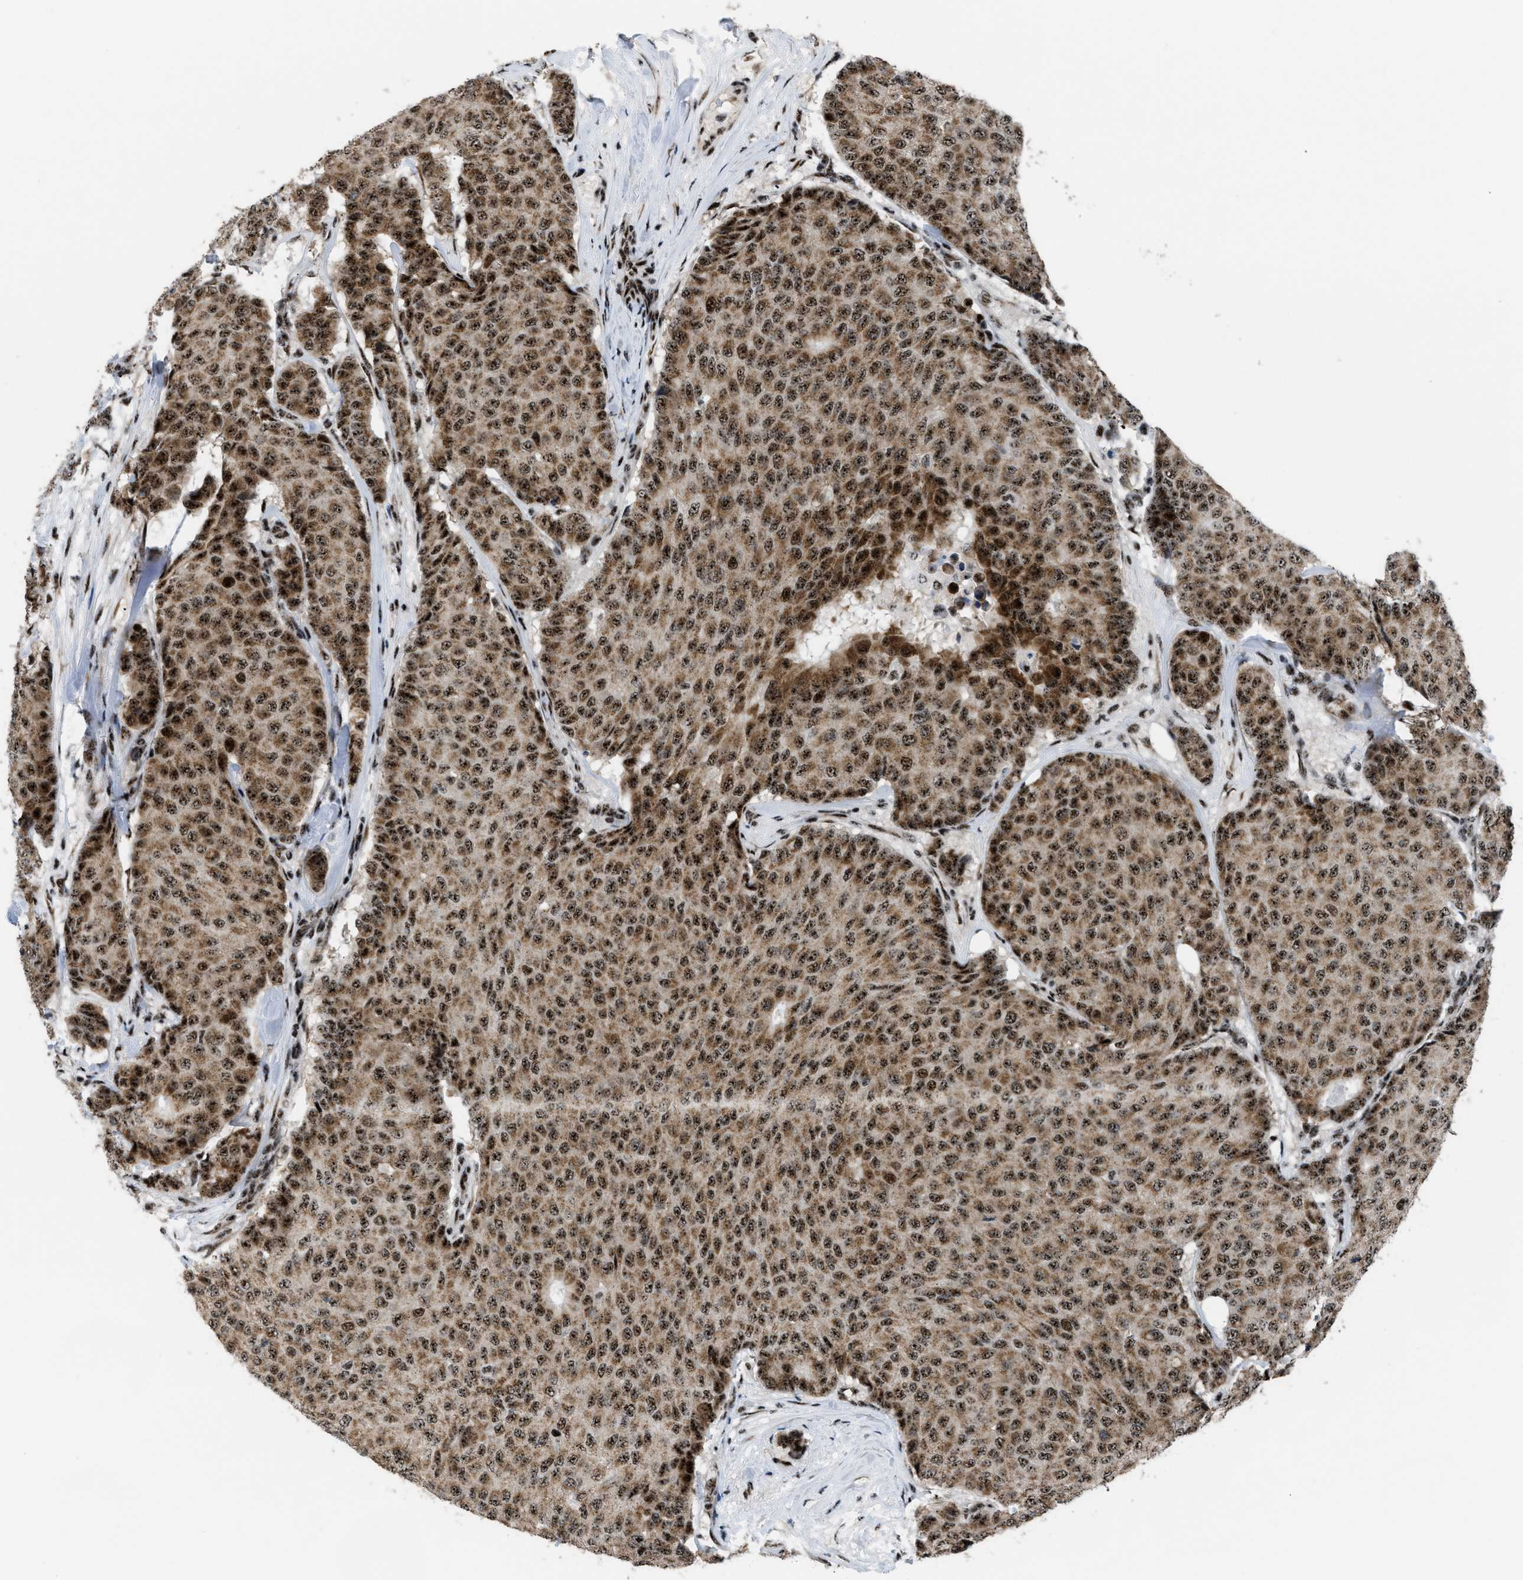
{"staining": {"intensity": "moderate", "quantity": ">75%", "location": "cytoplasmic/membranous,nuclear"}, "tissue": "breast cancer", "cell_type": "Tumor cells", "image_type": "cancer", "snomed": [{"axis": "morphology", "description": "Duct carcinoma"}, {"axis": "topography", "description": "Breast"}], "caption": "IHC histopathology image of breast cancer stained for a protein (brown), which displays medium levels of moderate cytoplasmic/membranous and nuclear expression in approximately >75% of tumor cells.", "gene": "CDR2", "patient": {"sex": "female", "age": 75}}